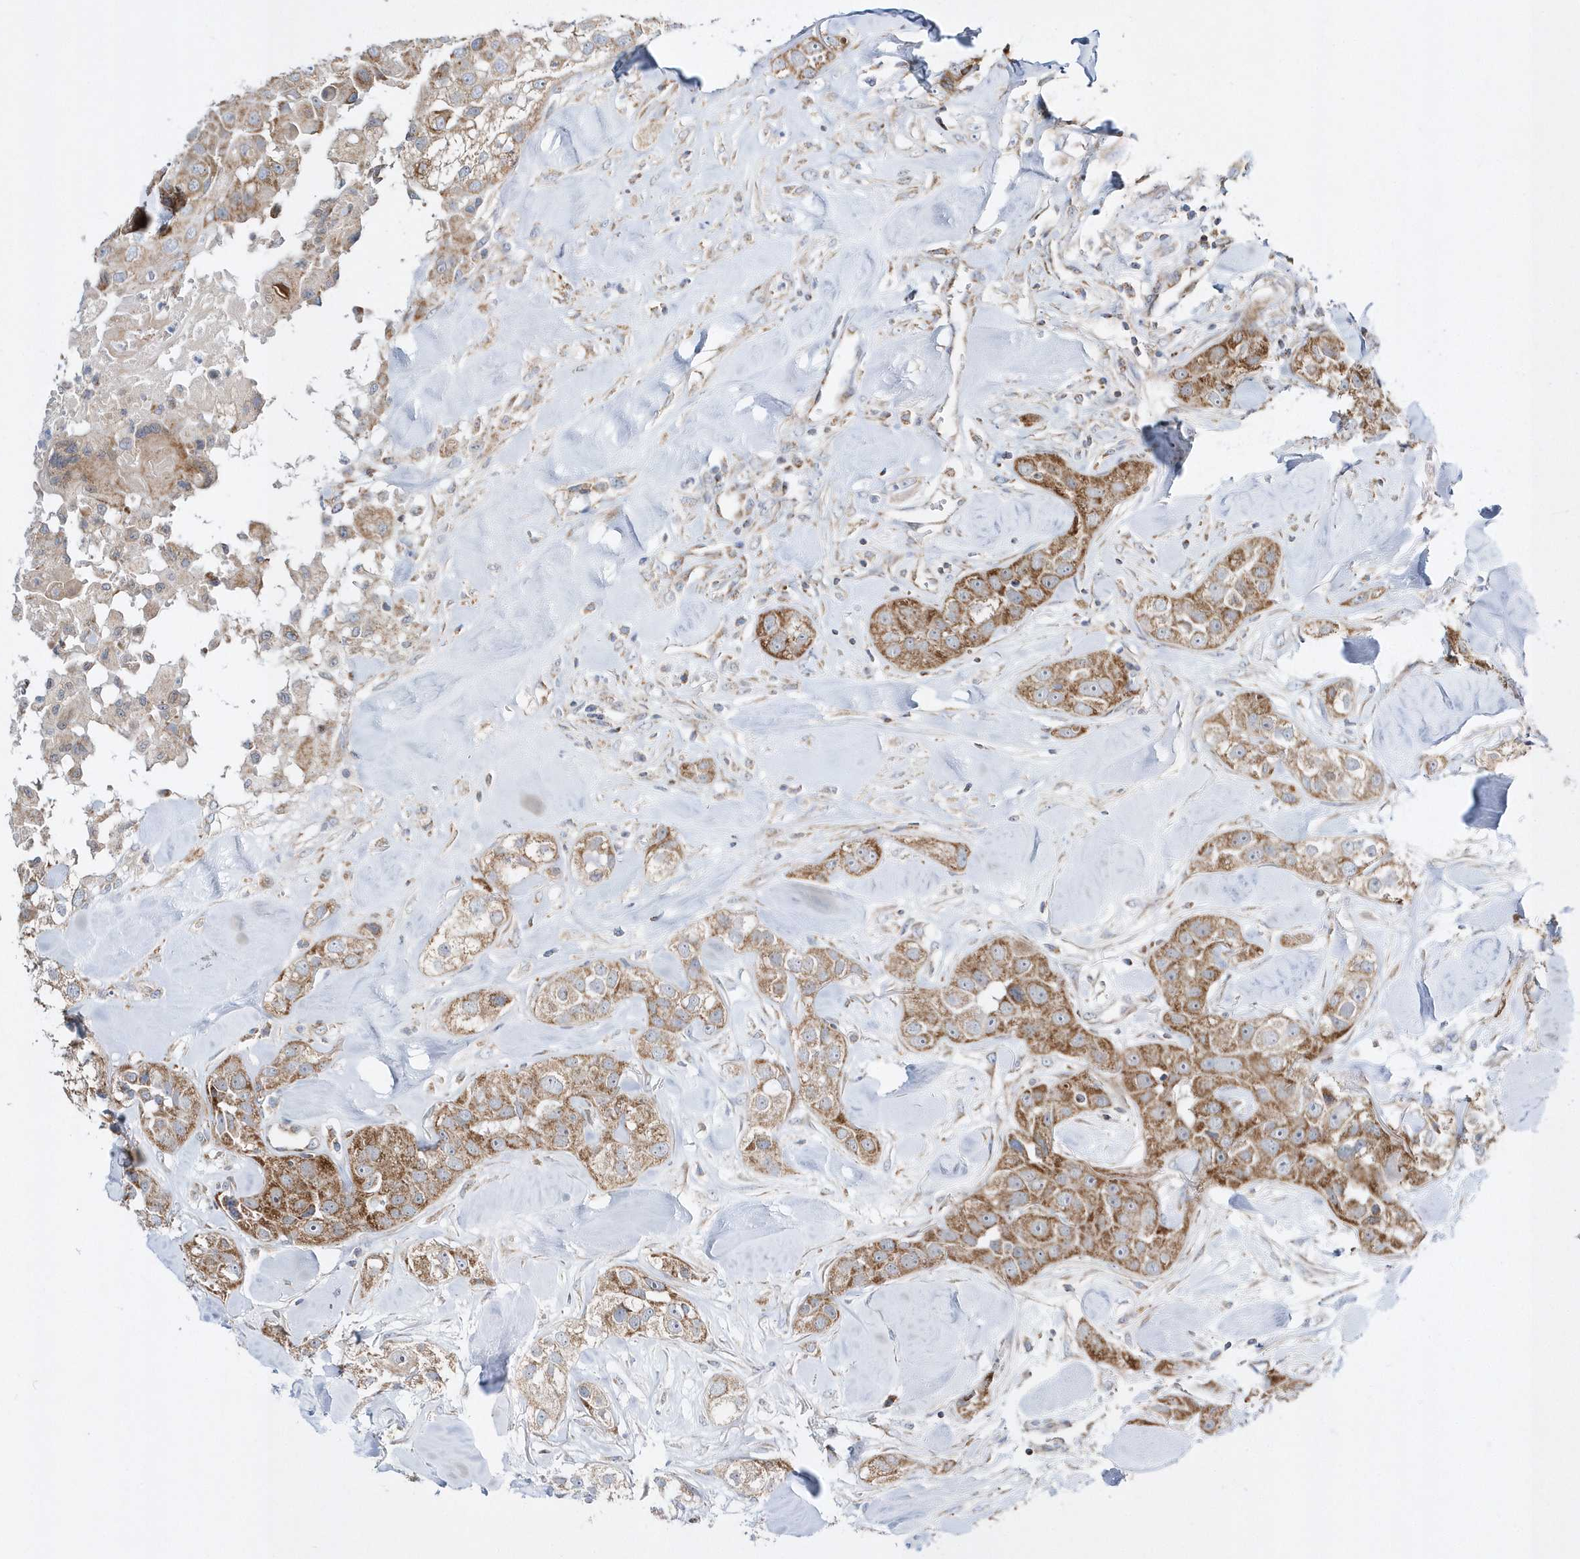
{"staining": {"intensity": "moderate", "quantity": ">75%", "location": "cytoplasmic/membranous"}, "tissue": "head and neck cancer", "cell_type": "Tumor cells", "image_type": "cancer", "snomed": [{"axis": "morphology", "description": "Normal tissue, NOS"}, {"axis": "morphology", "description": "Squamous cell carcinoma, NOS"}, {"axis": "topography", "description": "Skeletal muscle"}, {"axis": "topography", "description": "Head-Neck"}], "caption": "Immunohistochemistry (IHC) (DAB) staining of squamous cell carcinoma (head and neck) exhibits moderate cytoplasmic/membranous protein staining in approximately >75% of tumor cells. (DAB (3,3'-diaminobenzidine) IHC with brightfield microscopy, high magnification).", "gene": "OPA1", "patient": {"sex": "male", "age": 51}}